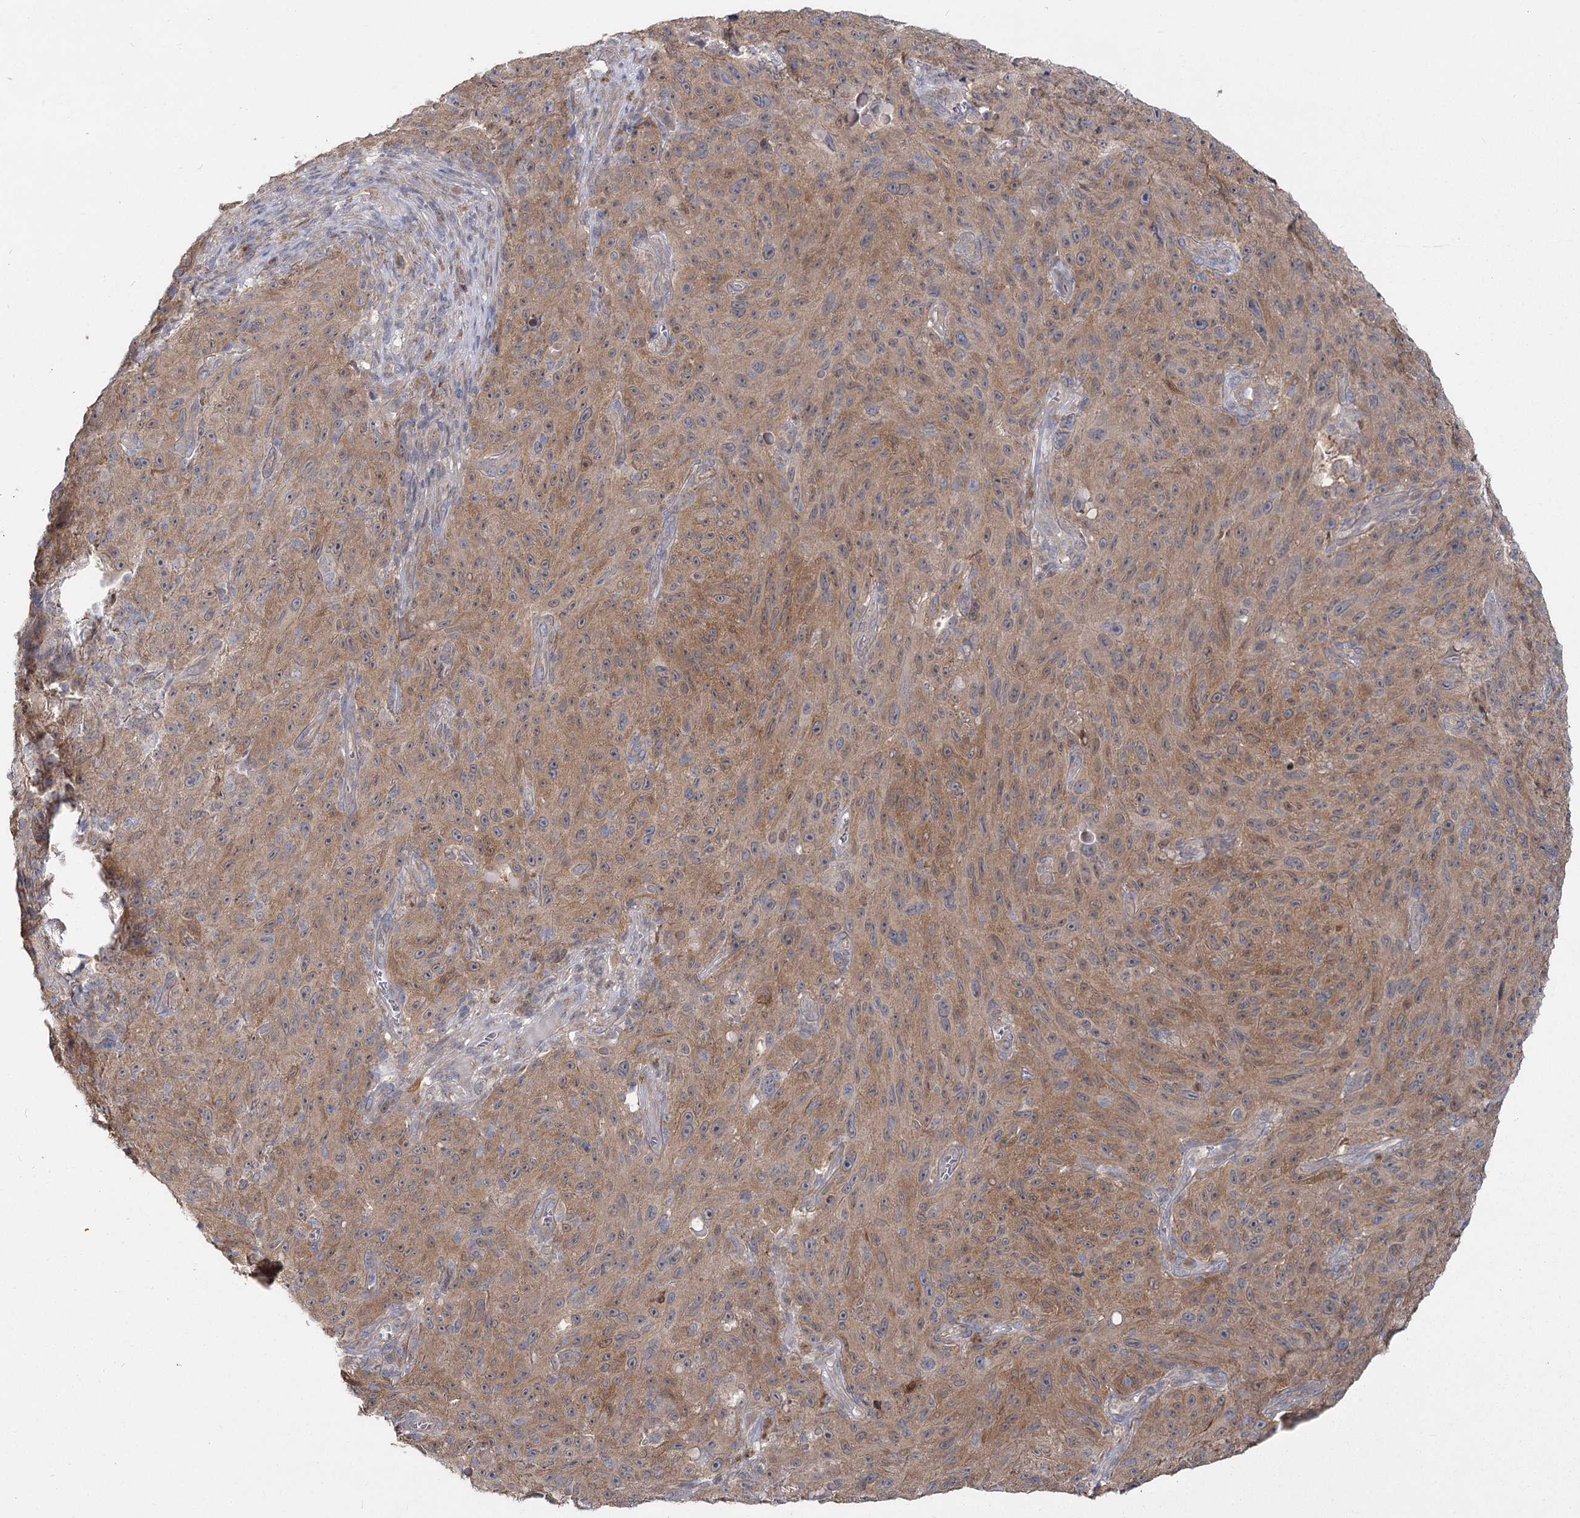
{"staining": {"intensity": "weak", "quantity": ">75%", "location": "cytoplasmic/membranous"}, "tissue": "melanoma", "cell_type": "Tumor cells", "image_type": "cancer", "snomed": [{"axis": "morphology", "description": "Malignant melanoma, NOS"}, {"axis": "topography", "description": "Skin"}], "caption": "Human malignant melanoma stained with a brown dye demonstrates weak cytoplasmic/membranous positive expression in approximately >75% of tumor cells.", "gene": "TBC1D9B", "patient": {"sex": "female", "age": 82}}